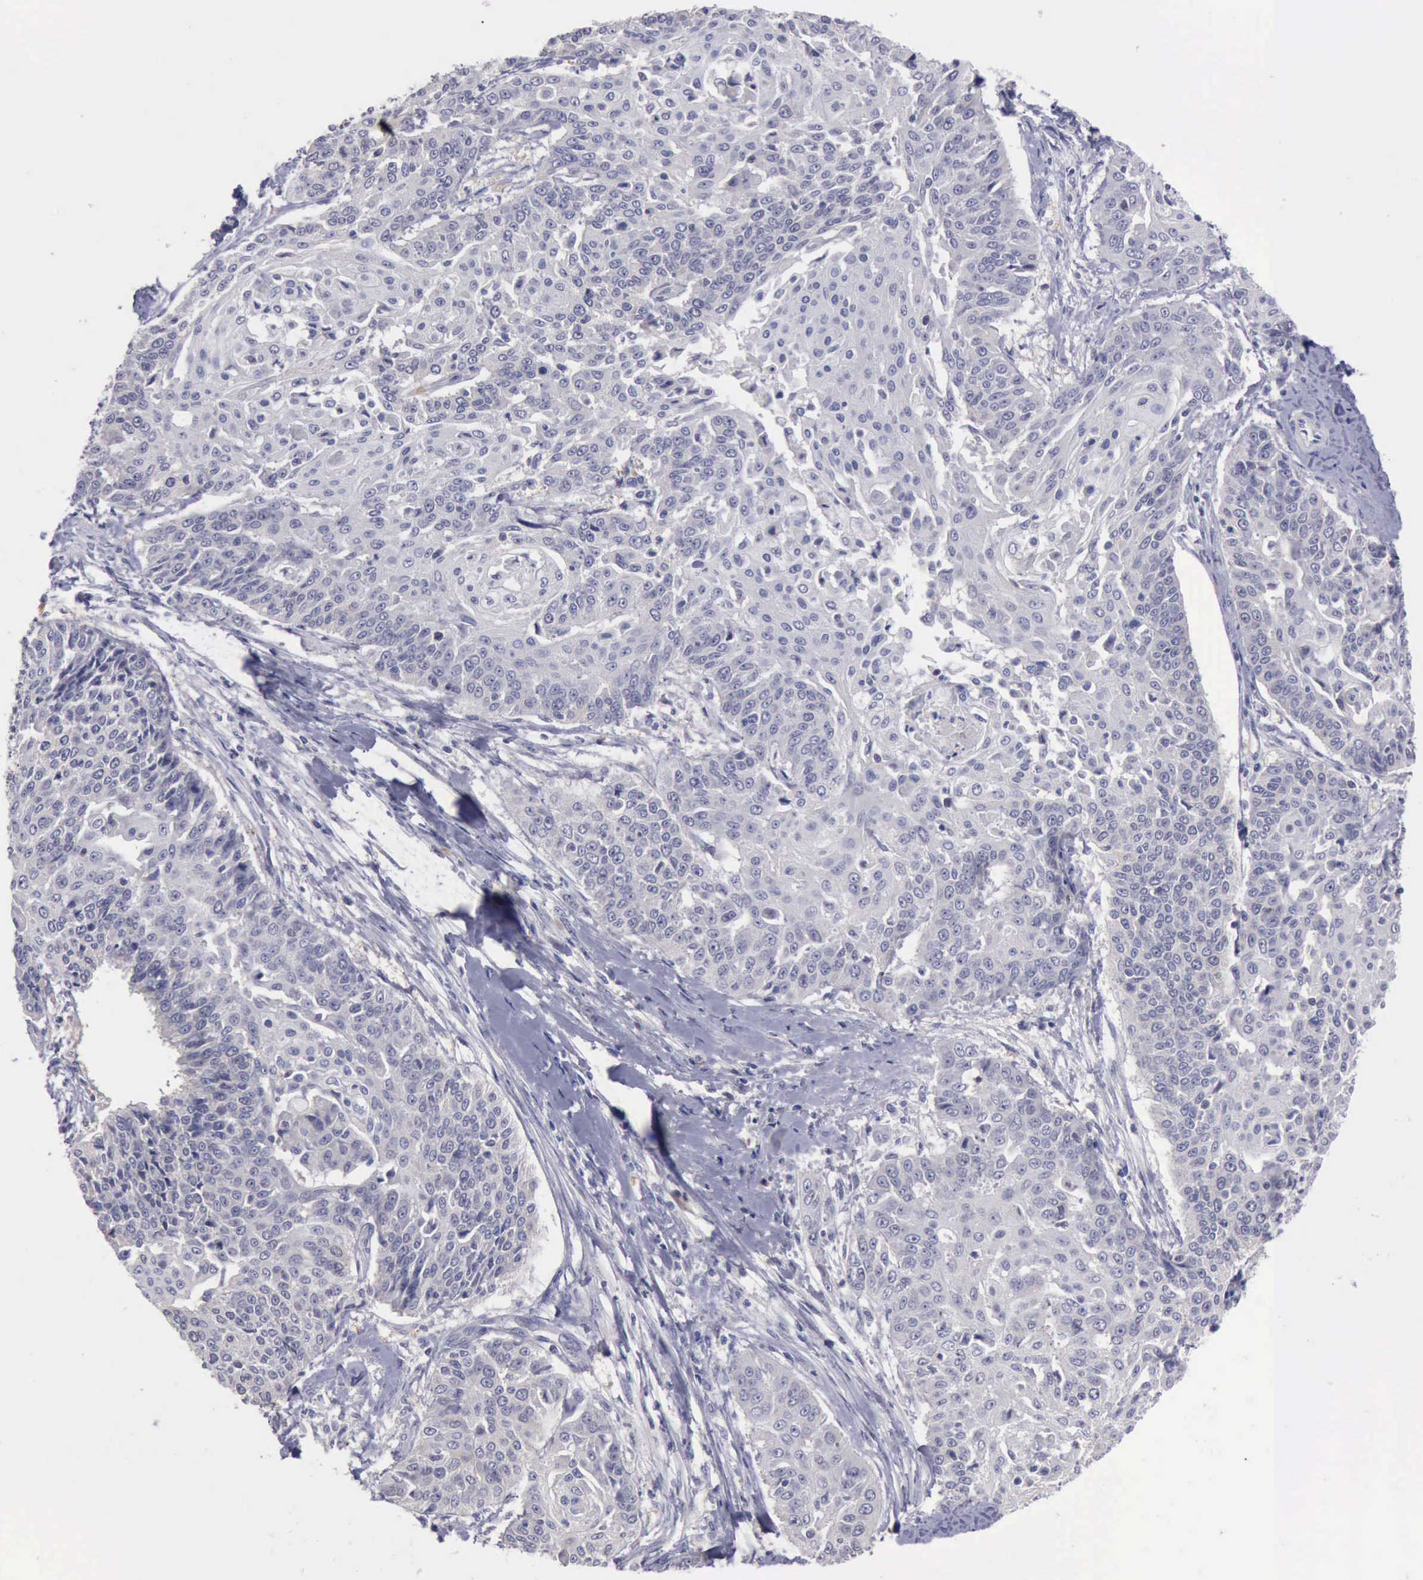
{"staining": {"intensity": "negative", "quantity": "none", "location": "none"}, "tissue": "cervical cancer", "cell_type": "Tumor cells", "image_type": "cancer", "snomed": [{"axis": "morphology", "description": "Squamous cell carcinoma, NOS"}, {"axis": "topography", "description": "Cervix"}], "caption": "This is a histopathology image of immunohistochemistry (IHC) staining of squamous cell carcinoma (cervical), which shows no staining in tumor cells.", "gene": "CEP128", "patient": {"sex": "female", "age": 64}}